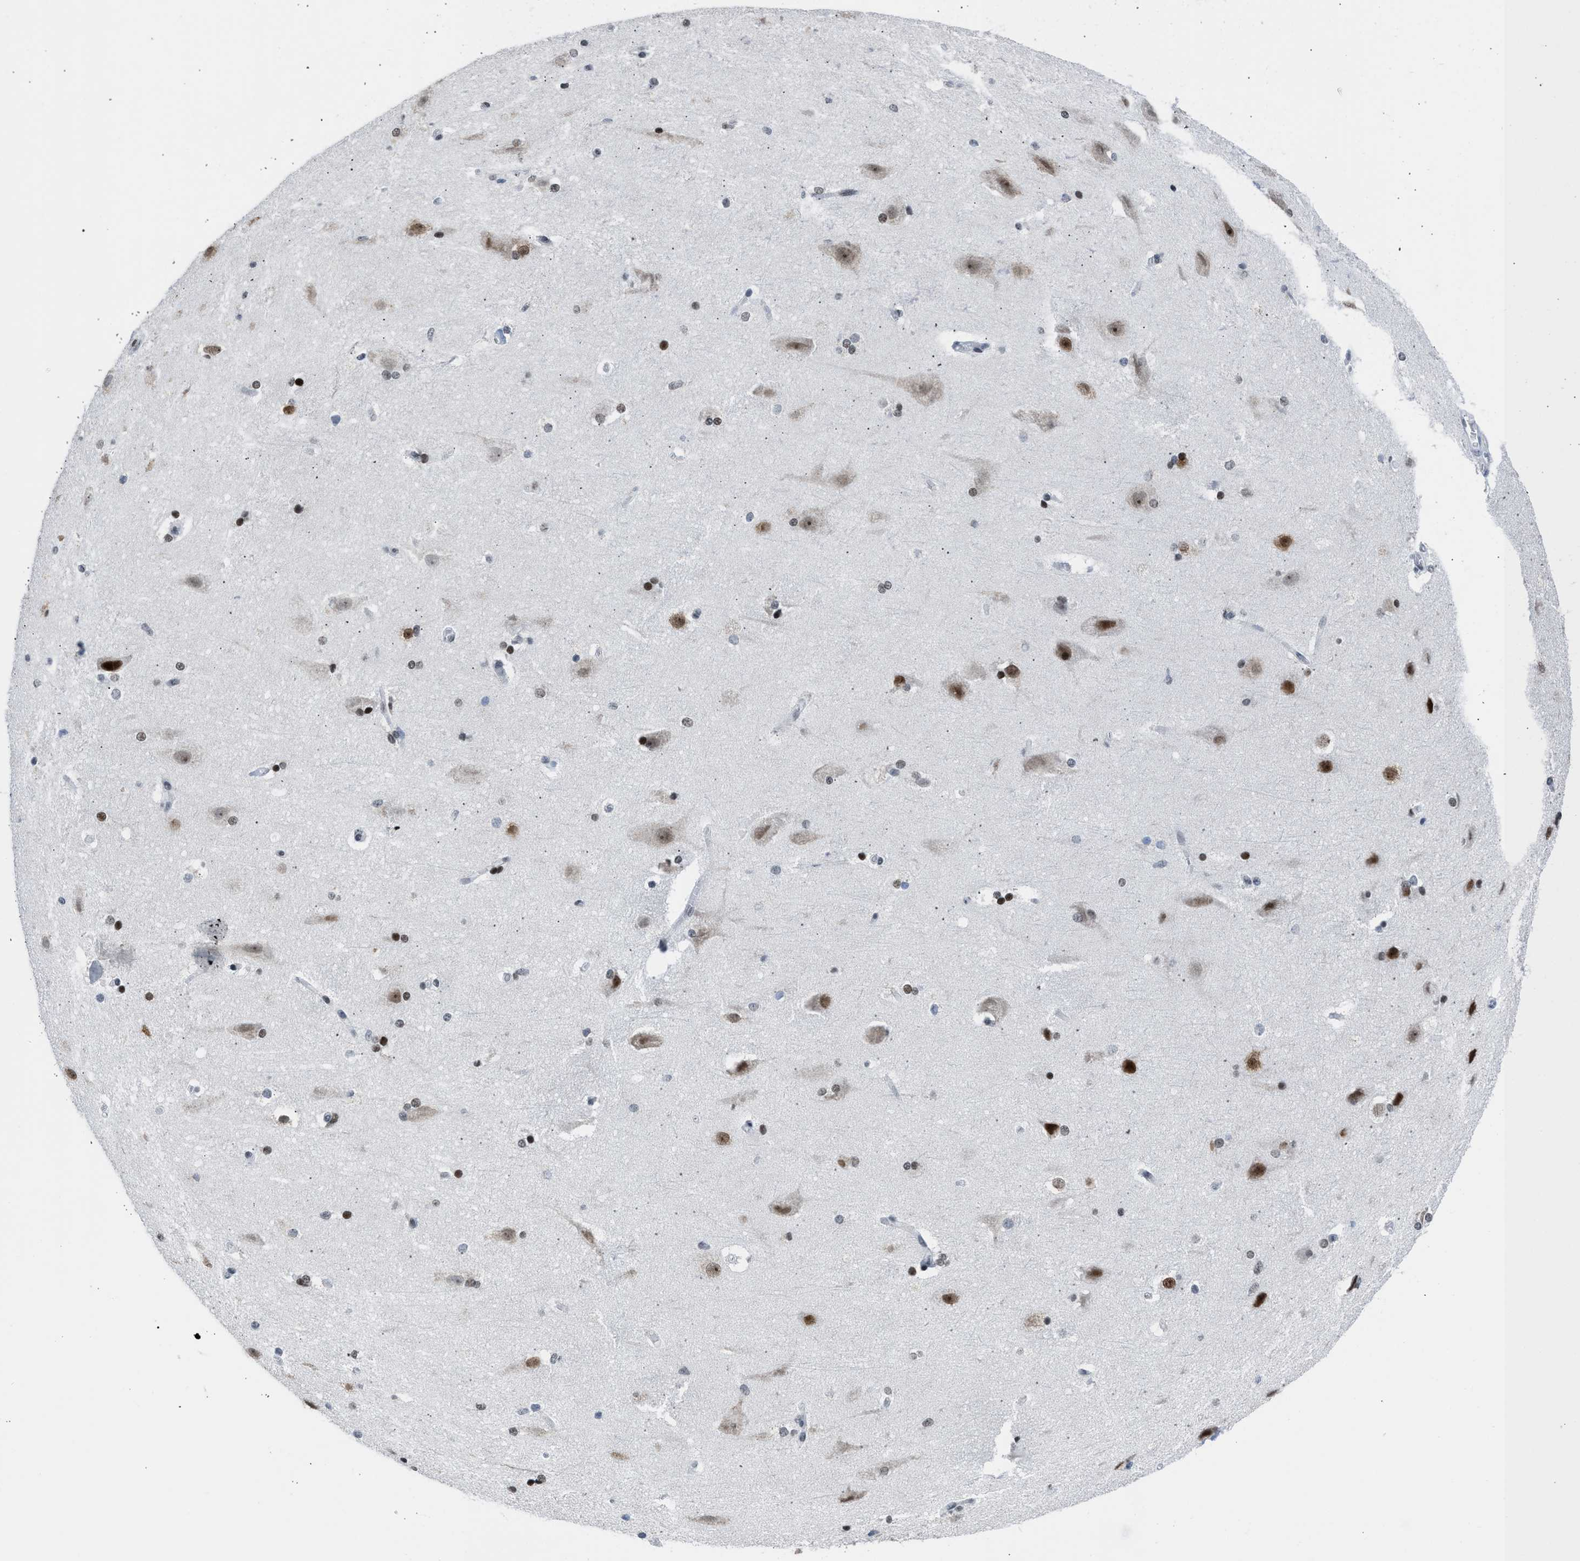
{"staining": {"intensity": "negative", "quantity": "none", "location": "none"}, "tissue": "cerebral cortex", "cell_type": "Endothelial cells", "image_type": "normal", "snomed": [{"axis": "morphology", "description": "Normal tissue, NOS"}, {"axis": "topography", "description": "Cerebral cortex"}, {"axis": "topography", "description": "Hippocampus"}], "caption": "This is an immunohistochemistry (IHC) micrograph of normal human cerebral cortex. There is no expression in endothelial cells.", "gene": "TERF2IP", "patient": {"sex": "female", "age": 19}}